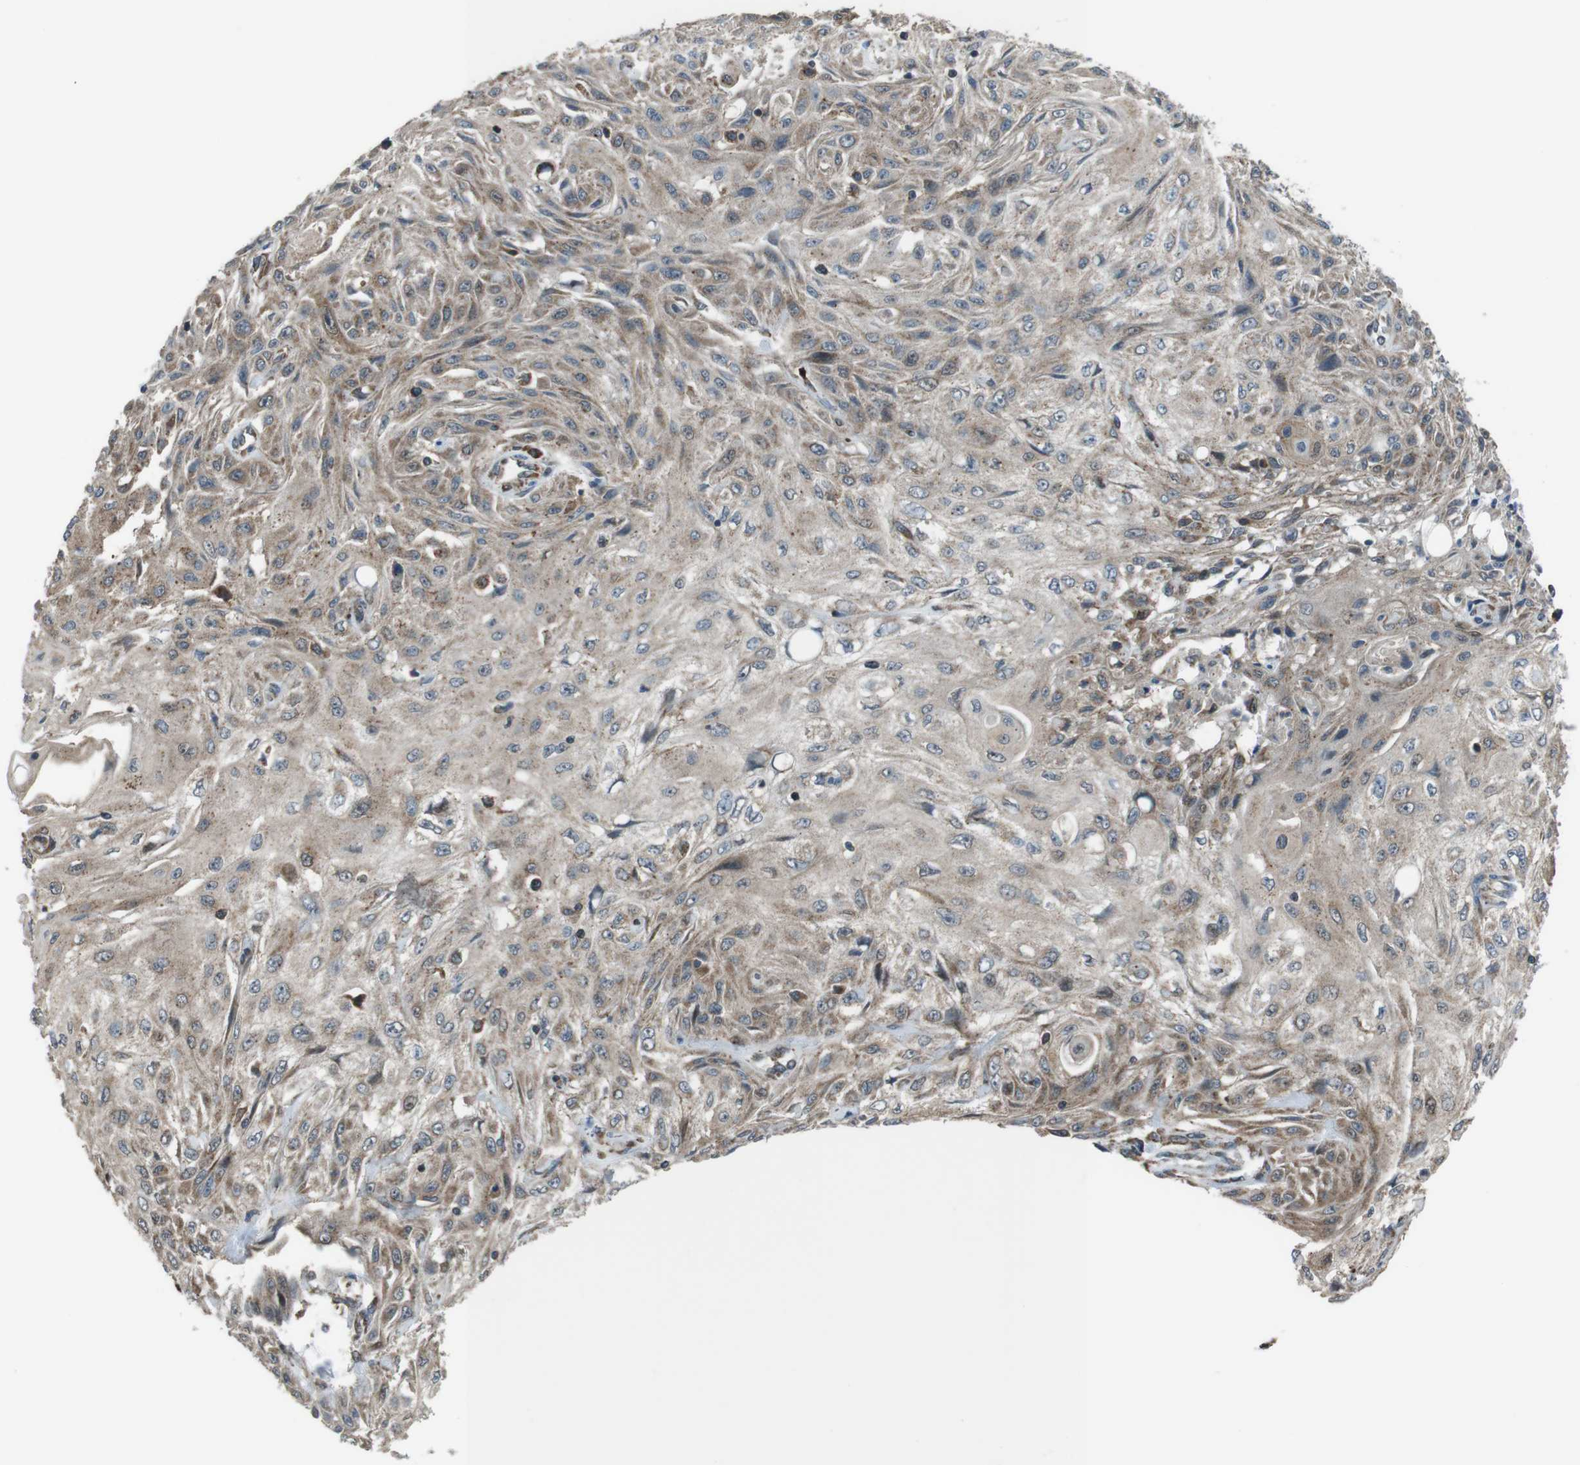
{"staining": {"intensity": "weak", "quantity": ">75%", "location": "cytoplasmic/membranous"}, "tissue": "skin cancer", "cell_type": "Tumor cells", "image_type": "cancer", "snomed": [{"axis": "morphology", "description": "Squamous cell carcinoma, NOS"}, {"axis": "topography", "description": "Skin"}], "caption": "This micrograph displays immunohistochemistry staining of human squamous cell carcinoma (skin), with low weak cytoplasmic/membranous positivity in approximately >75% of tumor cells.", "gene": "GIMAP8", "patient": {"sex": "male", "age": 75}}